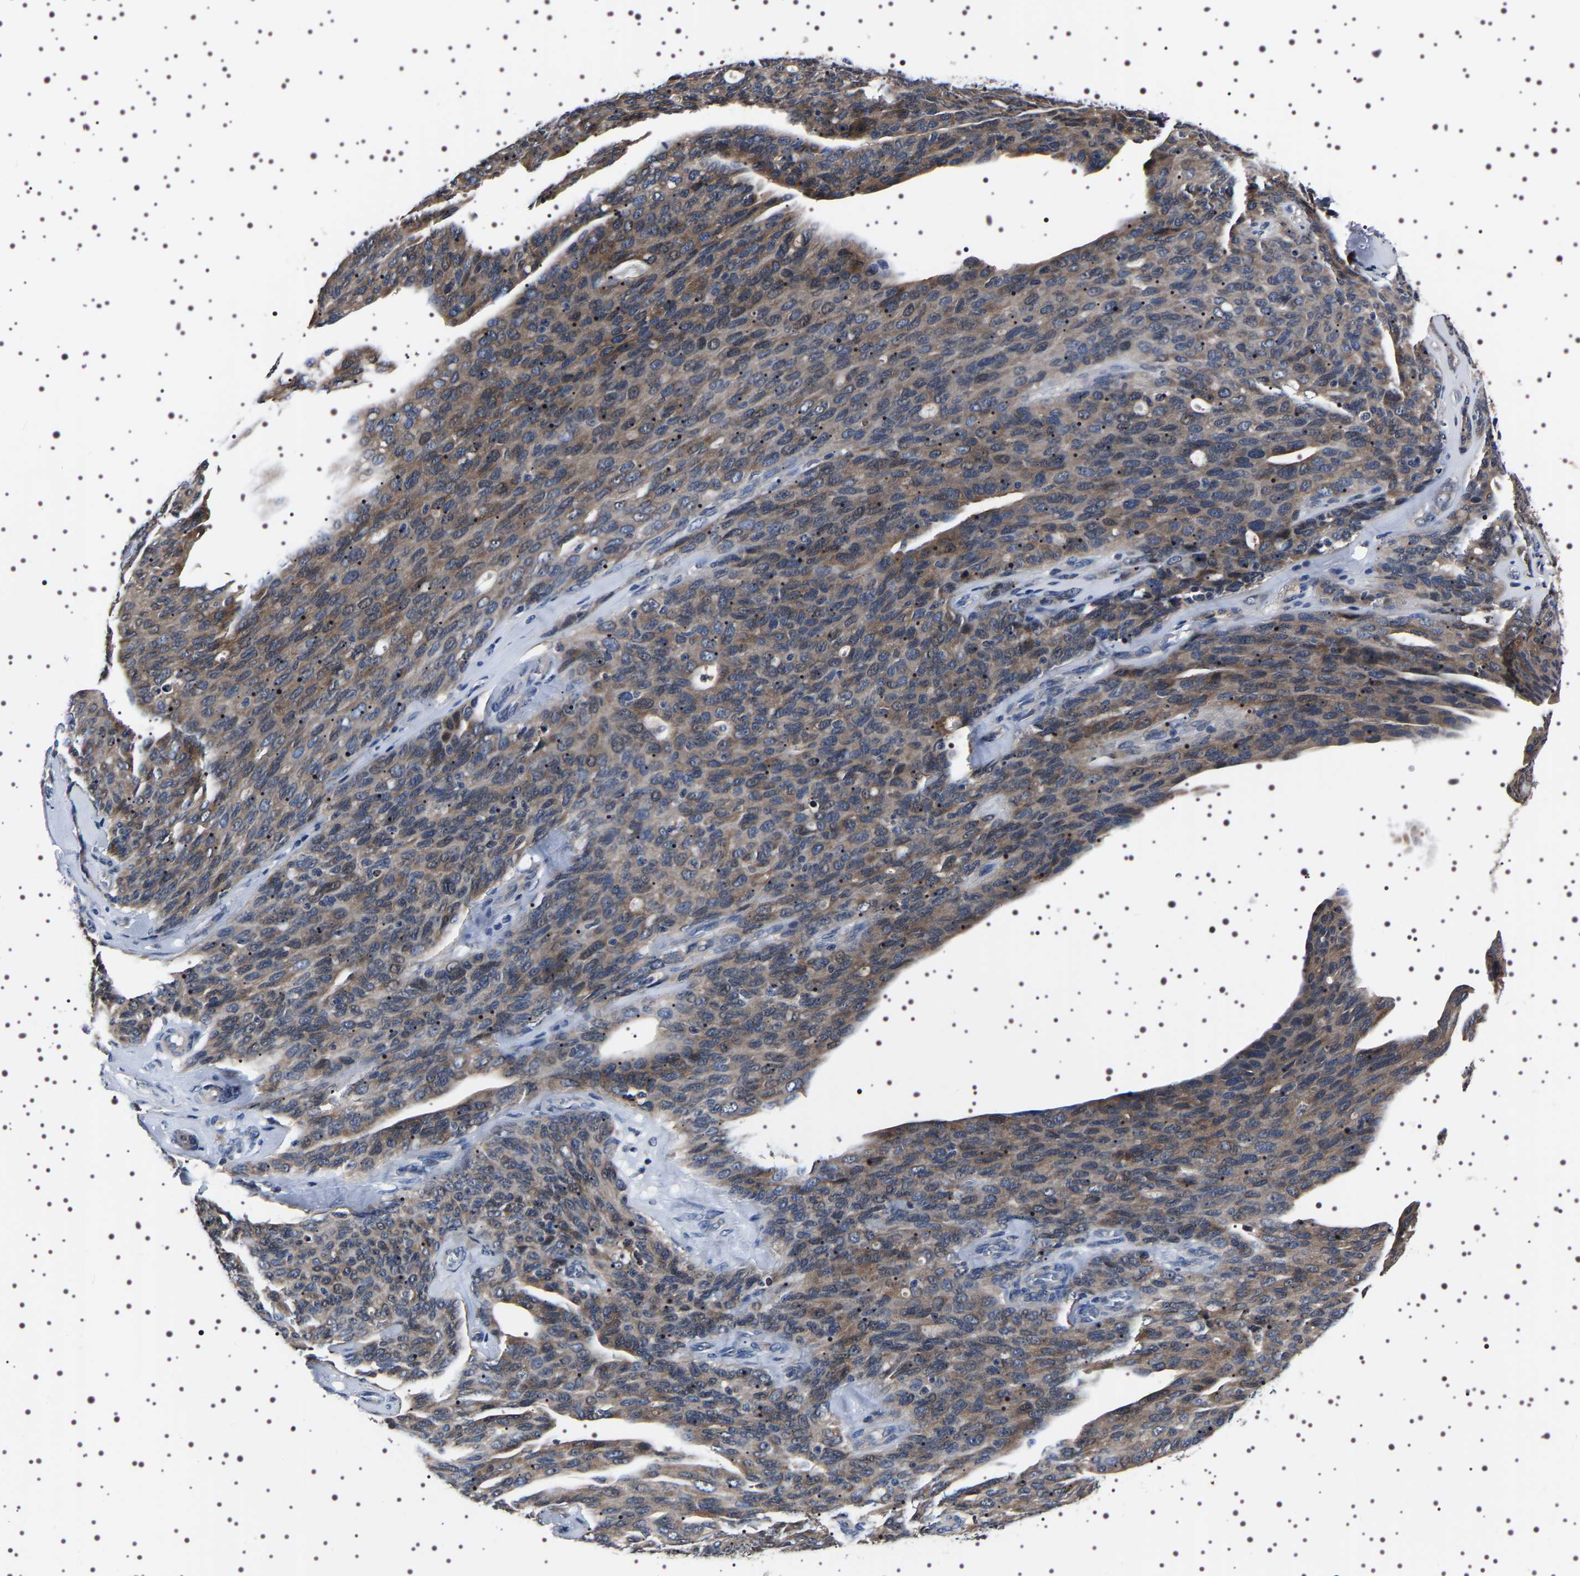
{"staining": {"intensity": "moderate", "quantity": ">75%", "location": "cytoplasmic/membranous"}, "tissue": "ovarian cancer", "cell_type": "Tumor cells", "image_type": "cancer", "snomed": [{"axis": "morphology", "description": "Carcinoma, endometroid"}, {"axis": "topography", "description": "Ovary"}], "caption": "Immunohistochemistry (IHC) image of neoplastic tissue: endometroid carcinoma (ovarian) stained using IHC displays medium levels of moderate protein expression localized specifically in the cytoplasmic/membranous of tumor cells, appearing as a cytoplasmic/membranous brown color.", "gene": "TARBP1", "patient": {"sex": "female", "age": 60}}